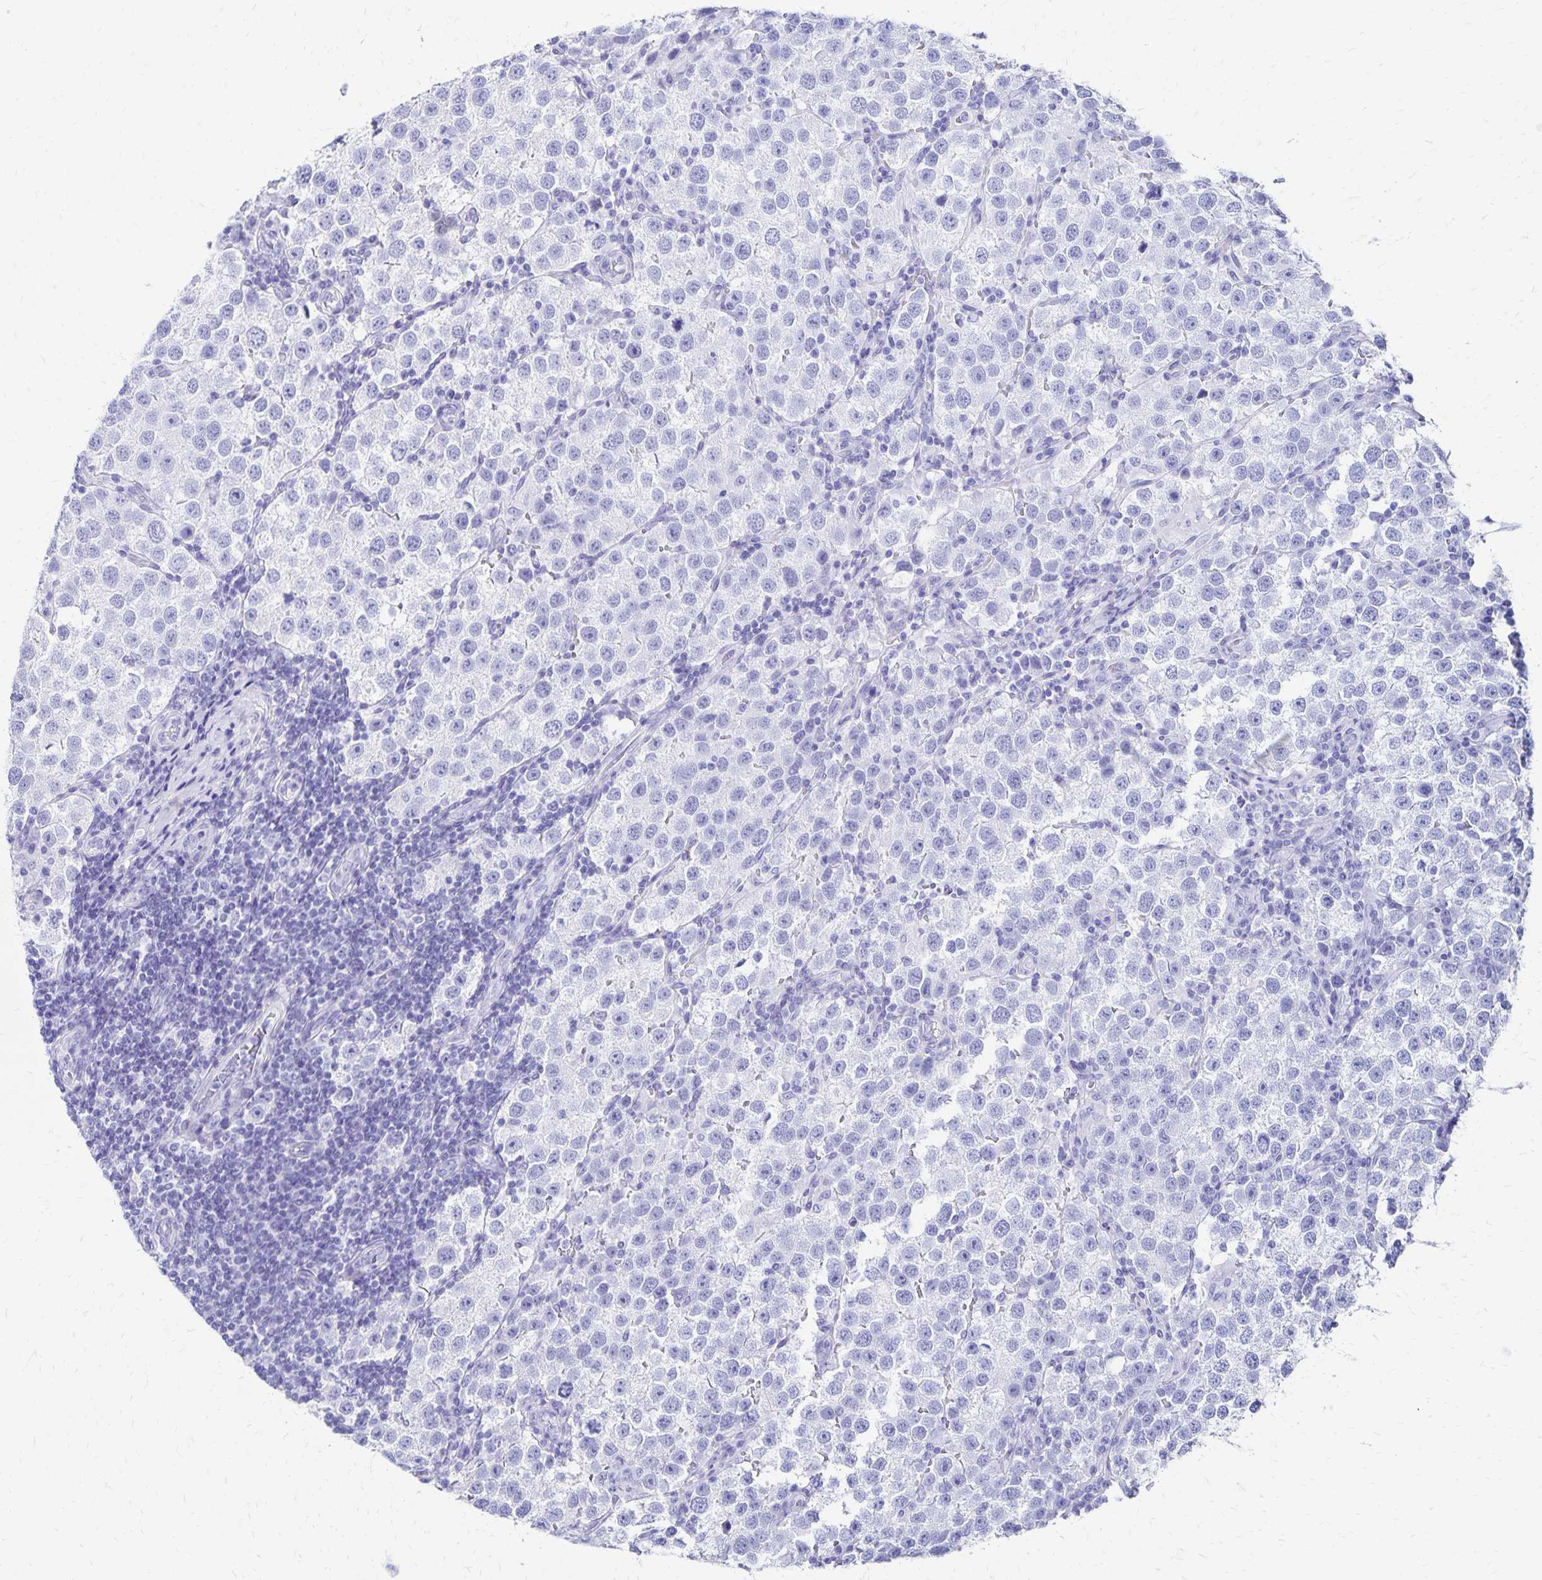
{"staining": {"intensity": "negative", "quantity": "none", "location": "none"}, "tissue": "testis cancer", "cell_type": "Tumor cells", "image_type": "cancer", "snomed": [{"axis": "morphology", "description": "Seminoma, NOS"}, {"axis": "topography", "description": "Testis"}], "caption": "Immunohistochemistry (IHC) image of seminoma (testis) stained for a protein (brown), which exhibits no staining in tumor cells. (DAB (3,3'-diaminobenzidine) immunohistochemistry with hematoxylin counter stain).", "gene": "DYNLT4", "patient": {"sex": "male", "age": 37}}